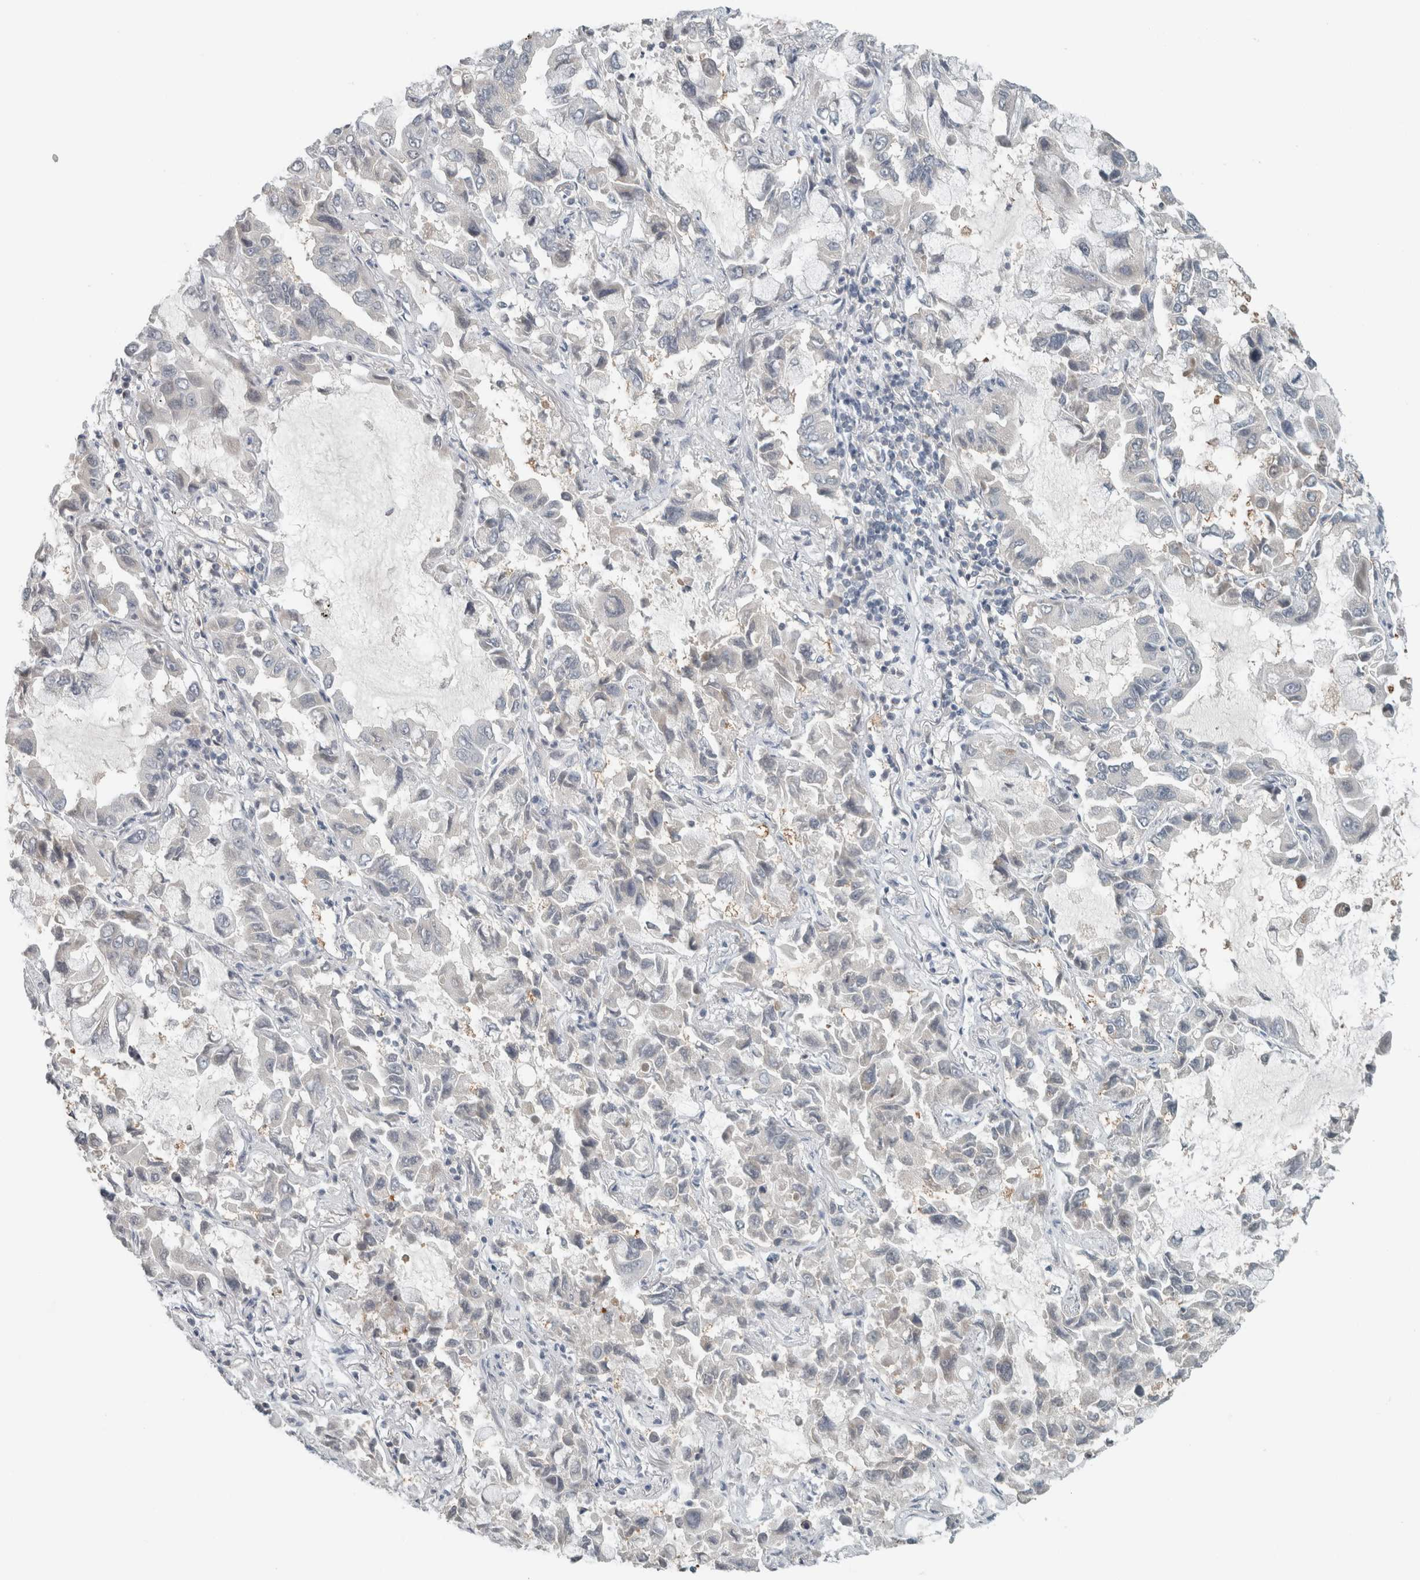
{"staining": {"intensity": "negative", "quantity": "none", "location": "none"}, "tissue": "lung cancer", "cell_type": "Tumor cells", "image_type": "cancer", "snomed": [{"axis": "morphology", "description": "Adenocarcinoma, NOS"}, {"axis": "topography", "description": "Lung"}], "caption": "Micrograph shows no significant protein positivity in tumor cells of adenocarcinoma (lung). (IHC, brightfield microscopy, high magnification).", "gene": "TRIT1", "patient": {"sex": "male", "age": 64}}